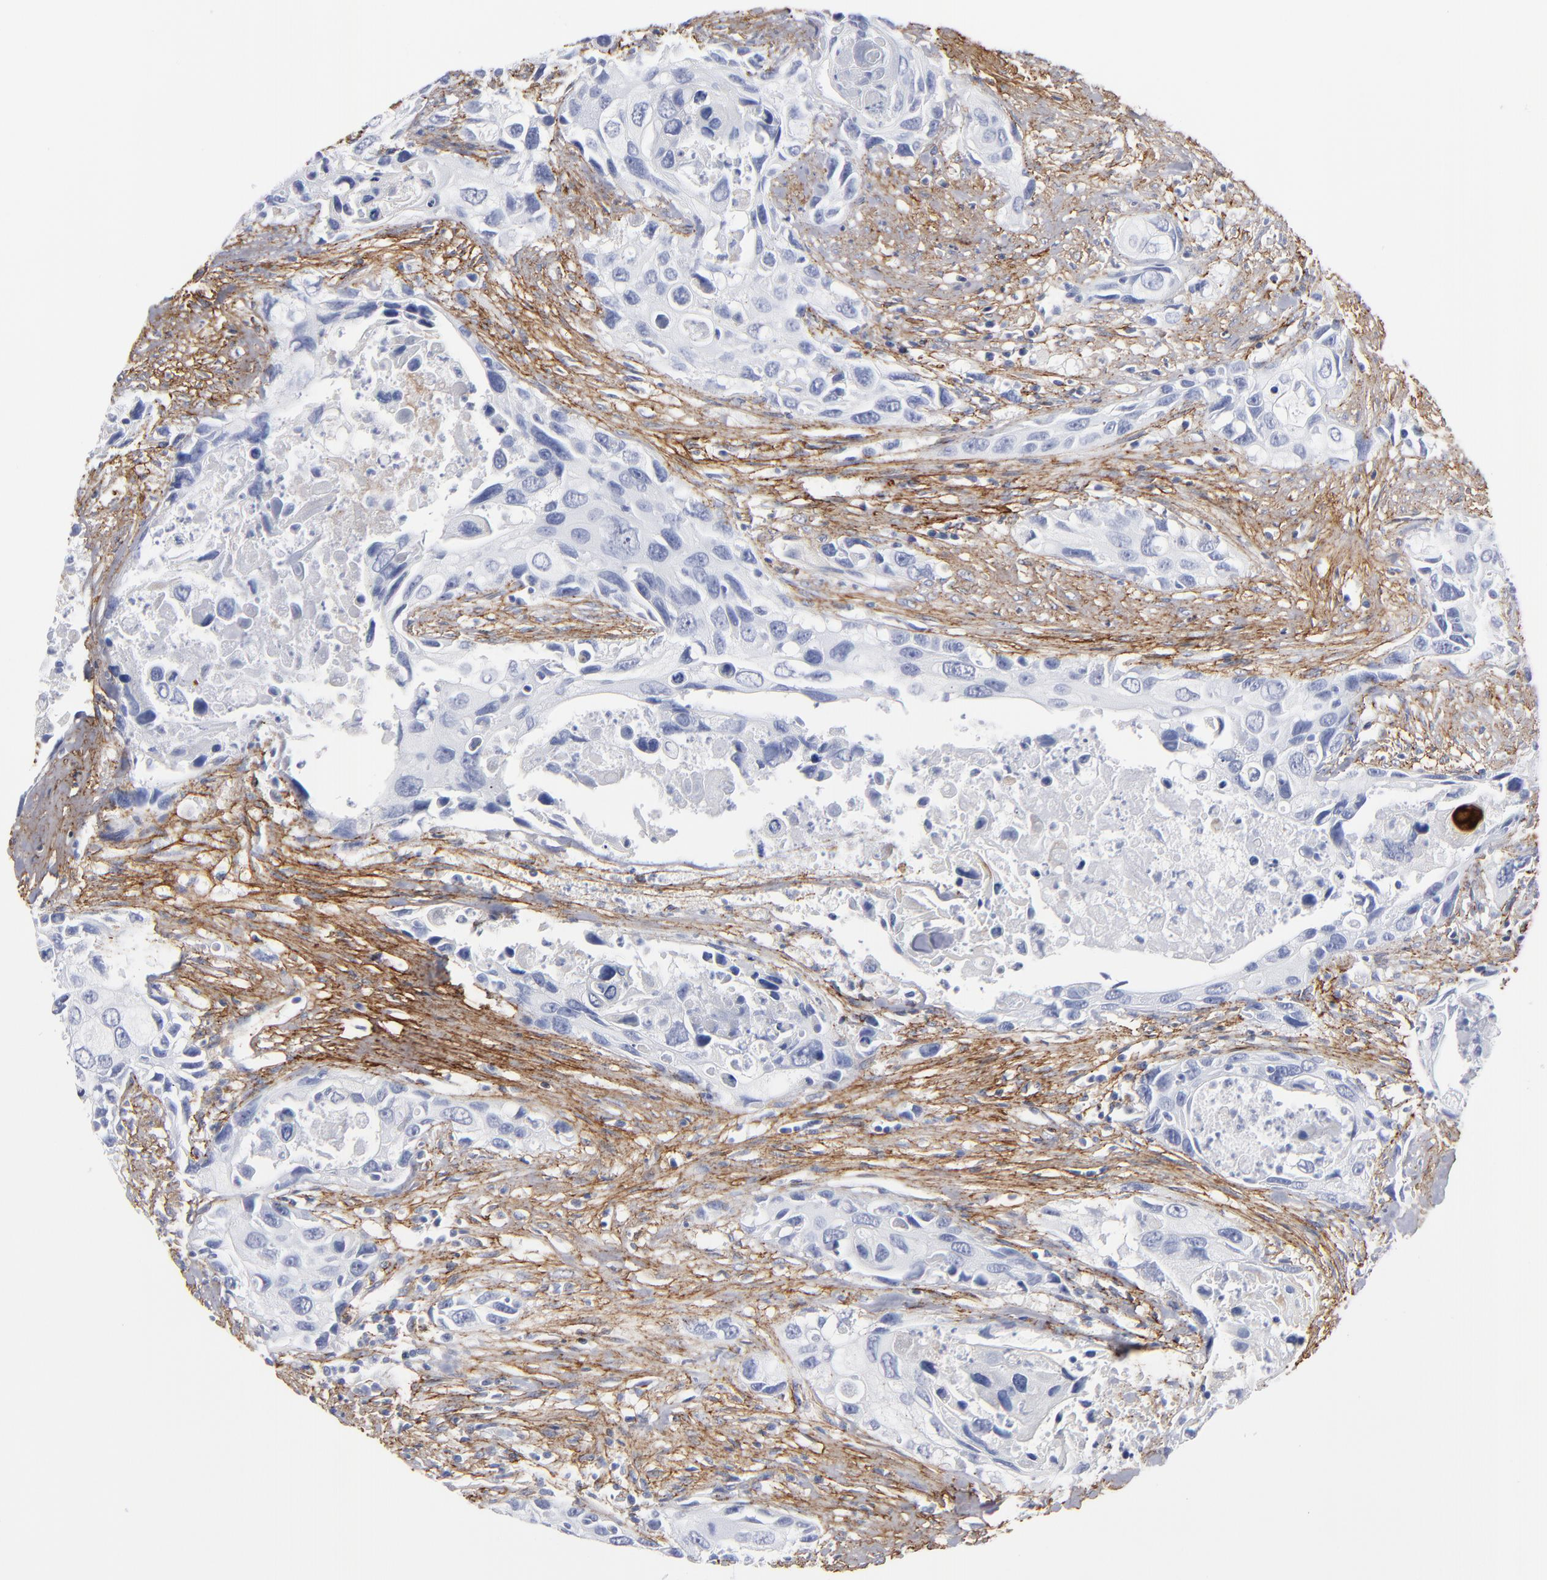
{"staining": {"intensity": "negative", "quantity": "none", "location": "none"}, "tissue": "urothelial cancer", "cell_type": "Tumor cells", "image_type": "cancer", "snomed": [{"axis": "morphology", "description": "Urothelial carcinoma, High grade"}, {"axis": "topography", "description": "Urinary bladder"}], "caption": "A high-resolution histopathology image shows IHC staining of urothelial carcinoma (high-grade), which exhibits no significant staining in tumor cells.", "gene": "EMILIN1", "patient": {"sex": "male", "age": 71}}